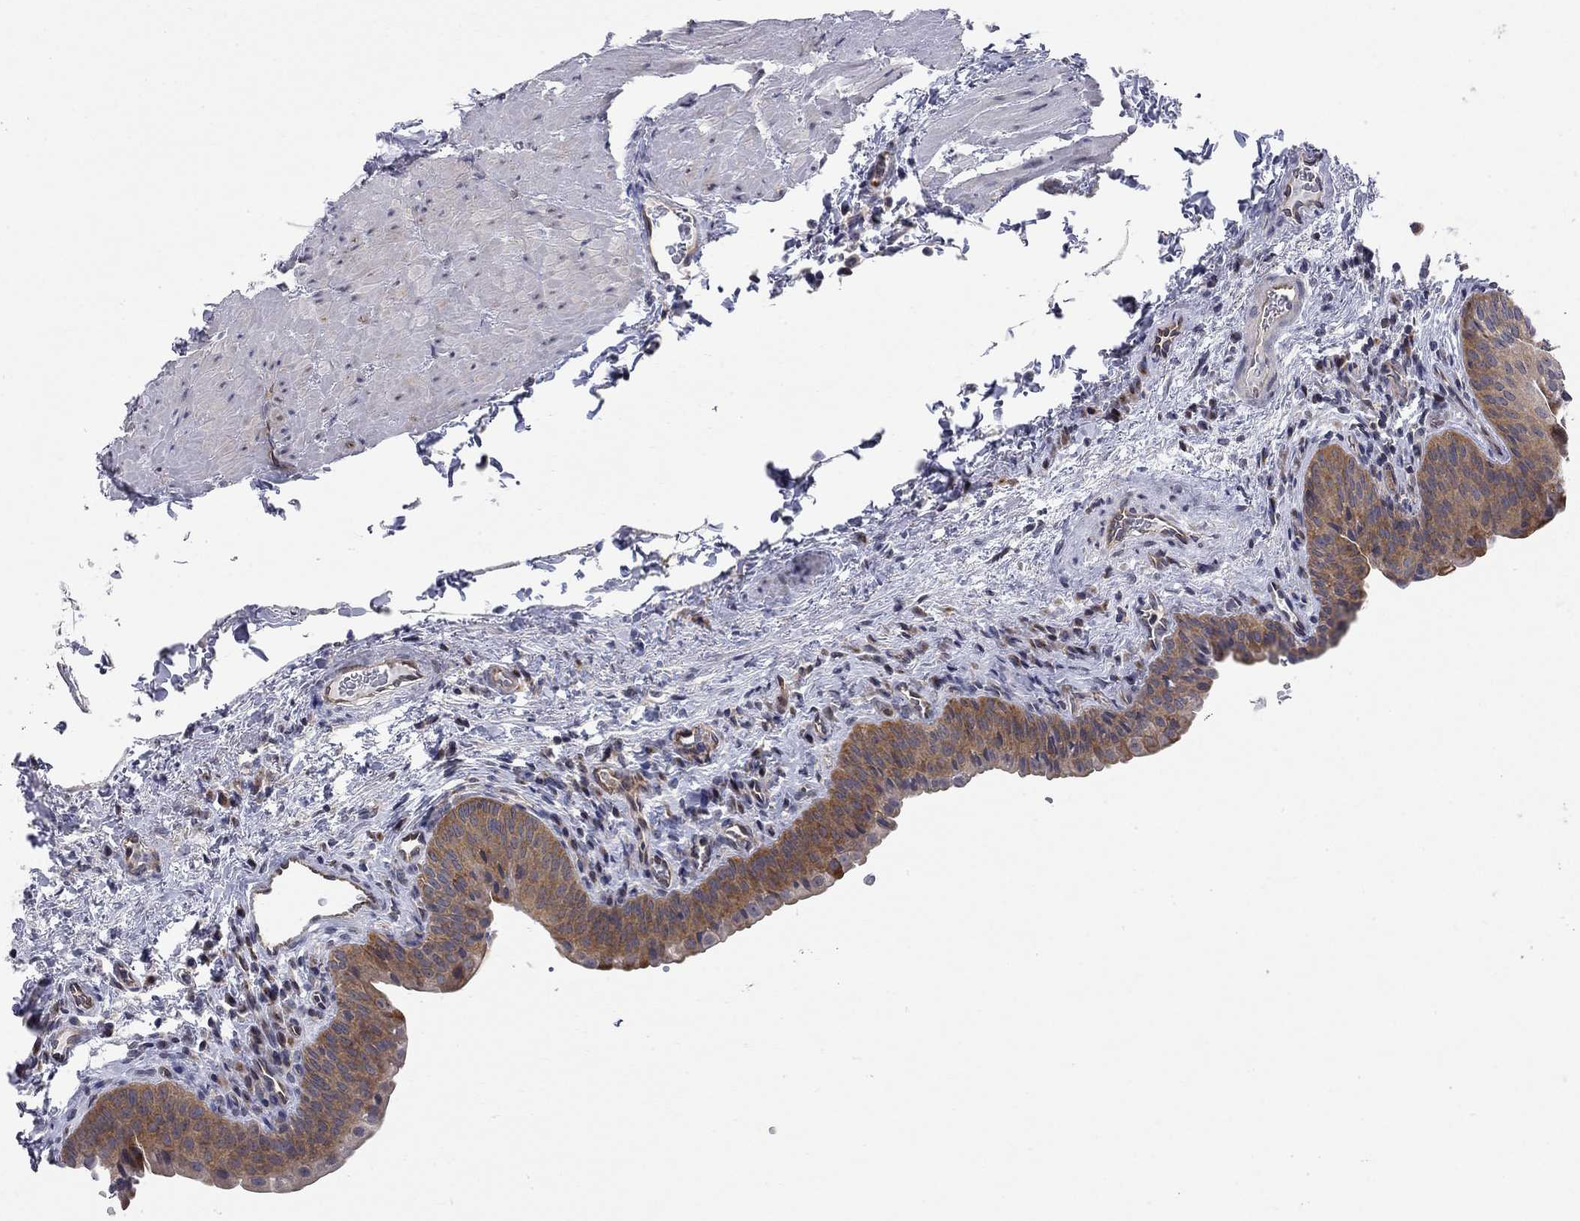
{"staining": {"intensity": "moderate", "quantity": ">75%", "location": "cytoplasmic/membranous"}, "tissue": "urinary bladder", "cell_type": "Urothelial cells", "image_type": "normal", "snomed": [{"axis": "morphology", "description": "Normal tissue, NOS"}, {"axis": "topography", "description": "Urinary bladder"}], "caption": "Immunohistochemistry image of normal urinary bladder stained for a protein (brown), which shows medium levels of moderate cytoplasmic/membranous positivity in approximately >75% of urothelial cells.", "gene": "ENSG00000255639", "patient": {"sex": "male", "age": 66}}